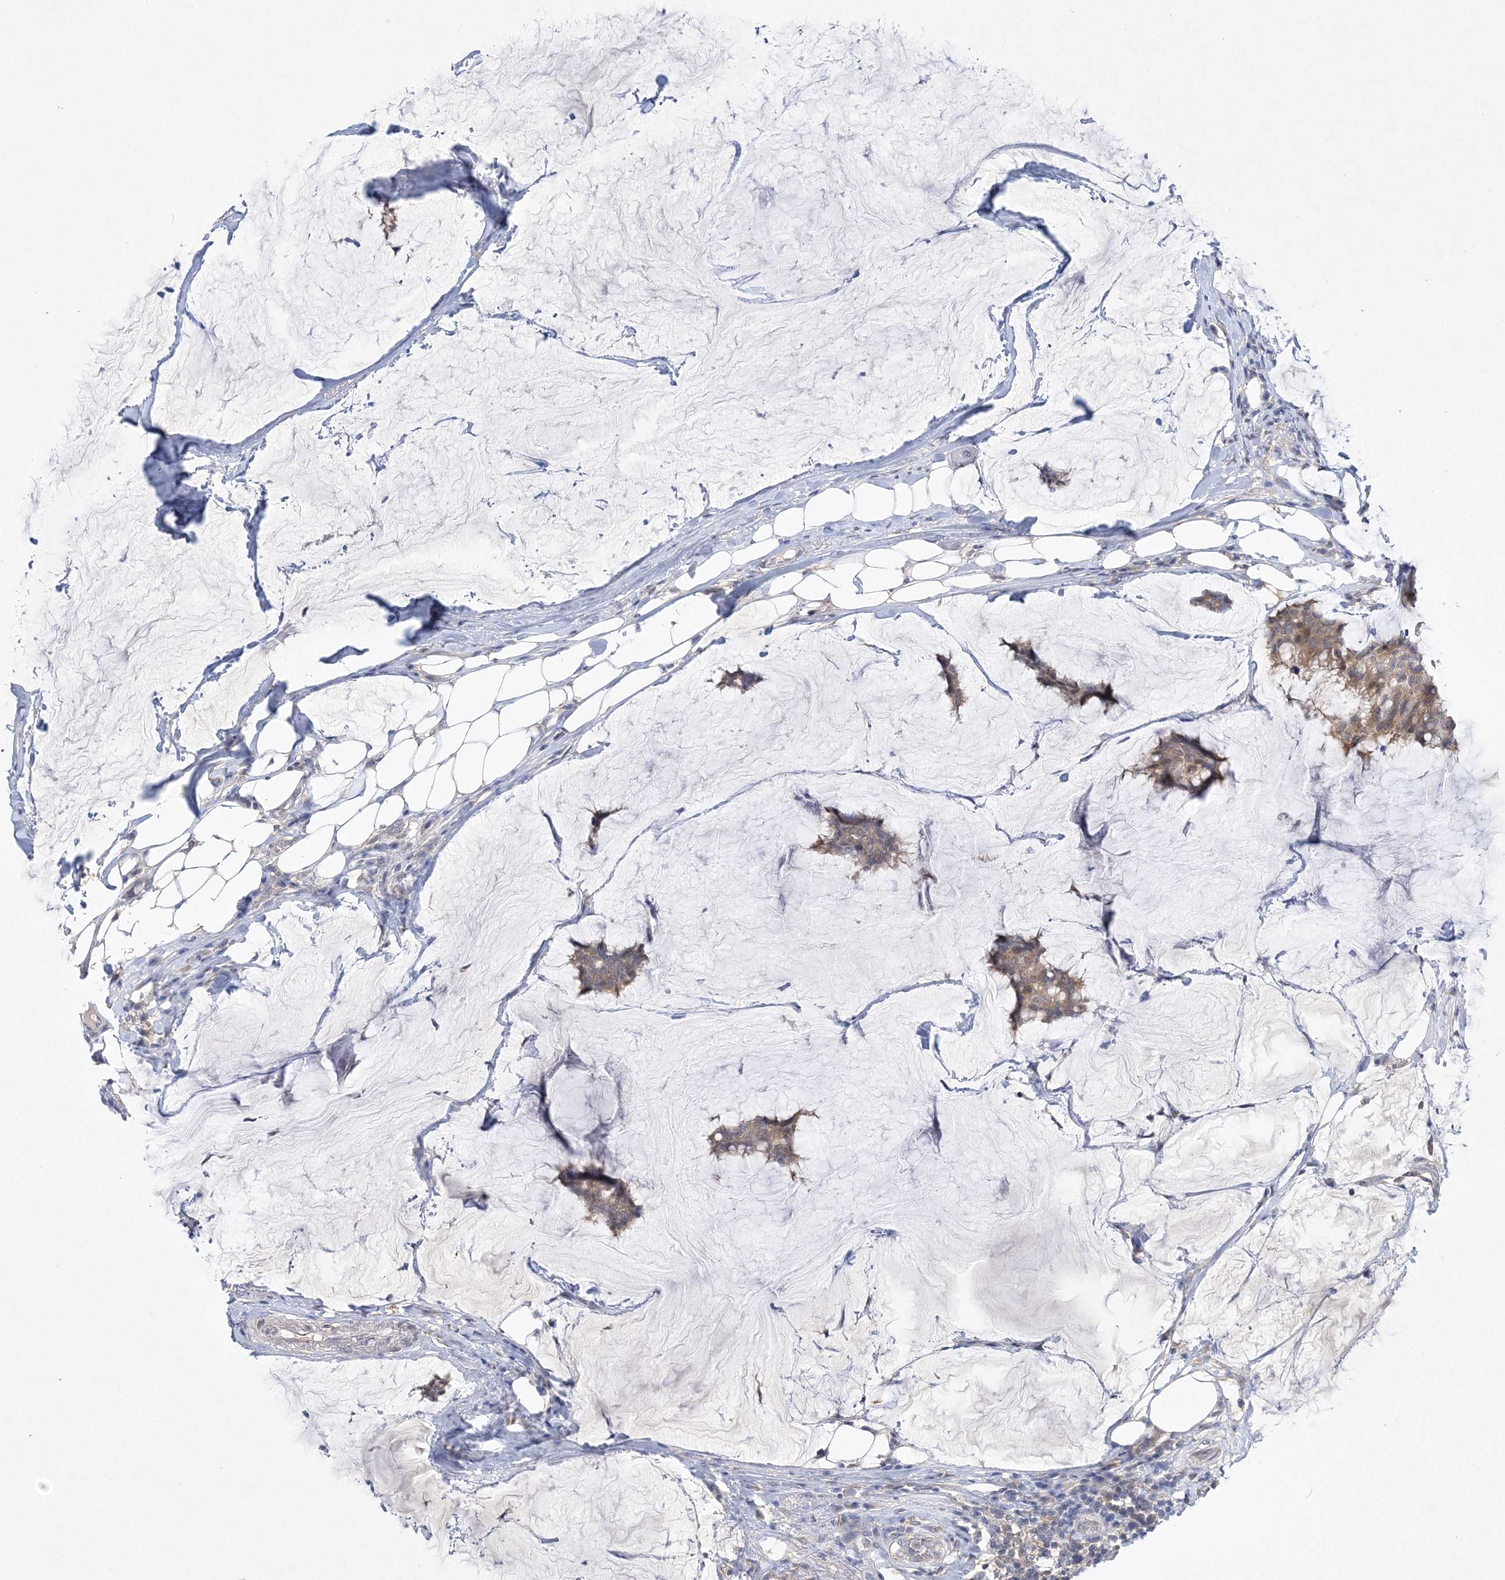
{"staining": {"intensity": "weak", "quantity": ">75%", "location": "cytoplasmic/membranous"}, "tissue": "breast cancer", "cell_type": "Tumor cells", "image_type": "cancer", "snomed": [{"axis": "morphology", "description": "Duct carcinoma"}, {"axis": "topography", "description": "Breast"}], "caption": "Breast cancer (infiltrating ductal carcinoma) stained with a protein marker exhibits weak staining in tumor cells.", "gene": "ANKRD35", "patient": {"sex": "female", "age": 93}}